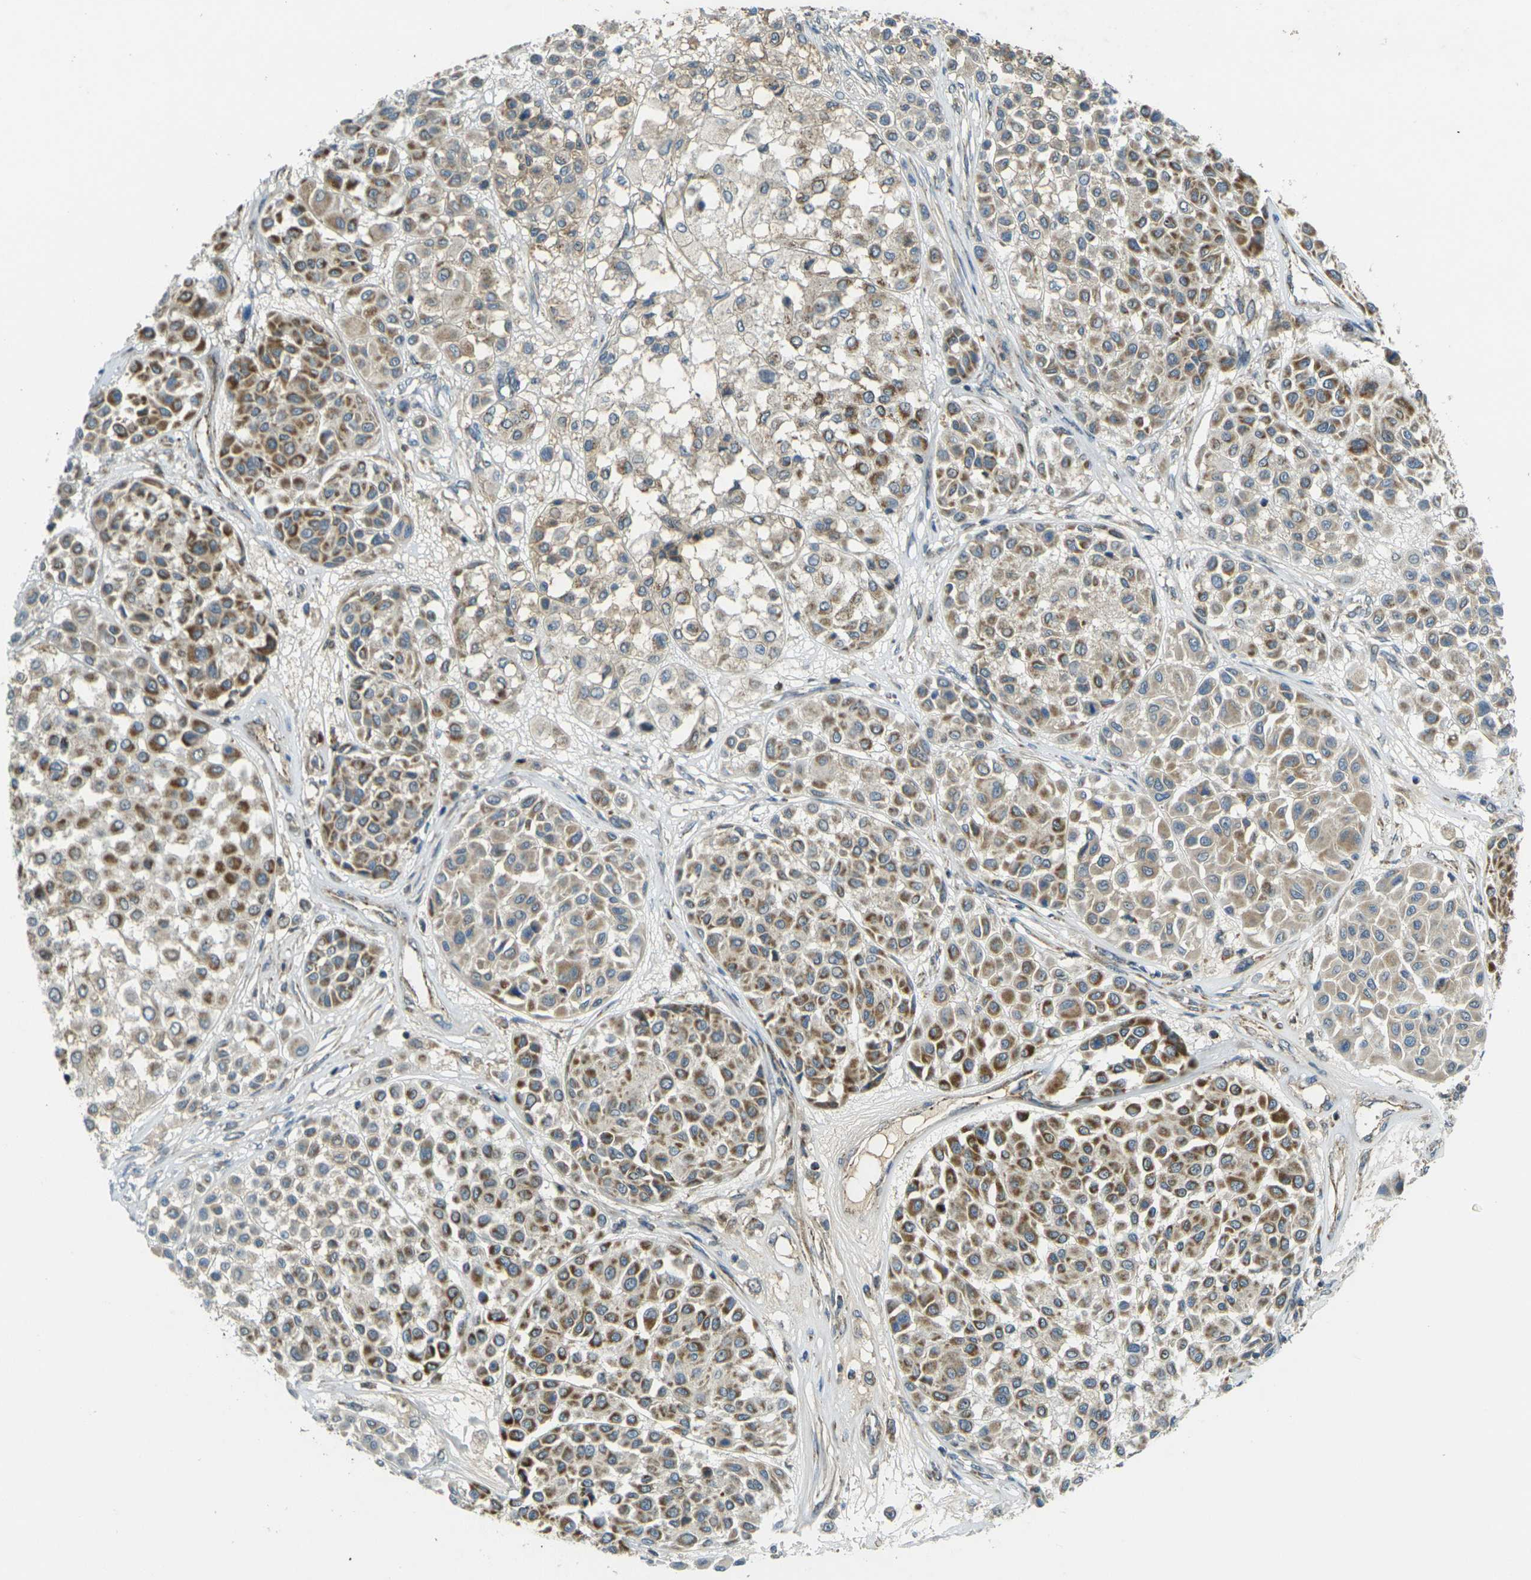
{"staining": {"intensity": "moderate", "quantity": ">75%", "location": "cytoplasmic/membranous"}, "tissue": "melanoma", "cell_type": "Tumor cells", "image_type": "cancer", "snomed": [{"axis": "morphology", "description": "Malignant melanoma, Metastatic site"}, {"axis": "topography", "description": "Soft tissue"}], "caption": "About >75% of tumor cells in melanoma display moderate cytoplasmic/membranous protein expression as visualized by brown immunohistochemical staining.", "gene": "IGF1R", "patient": {"sex": "male", "age": 41}}